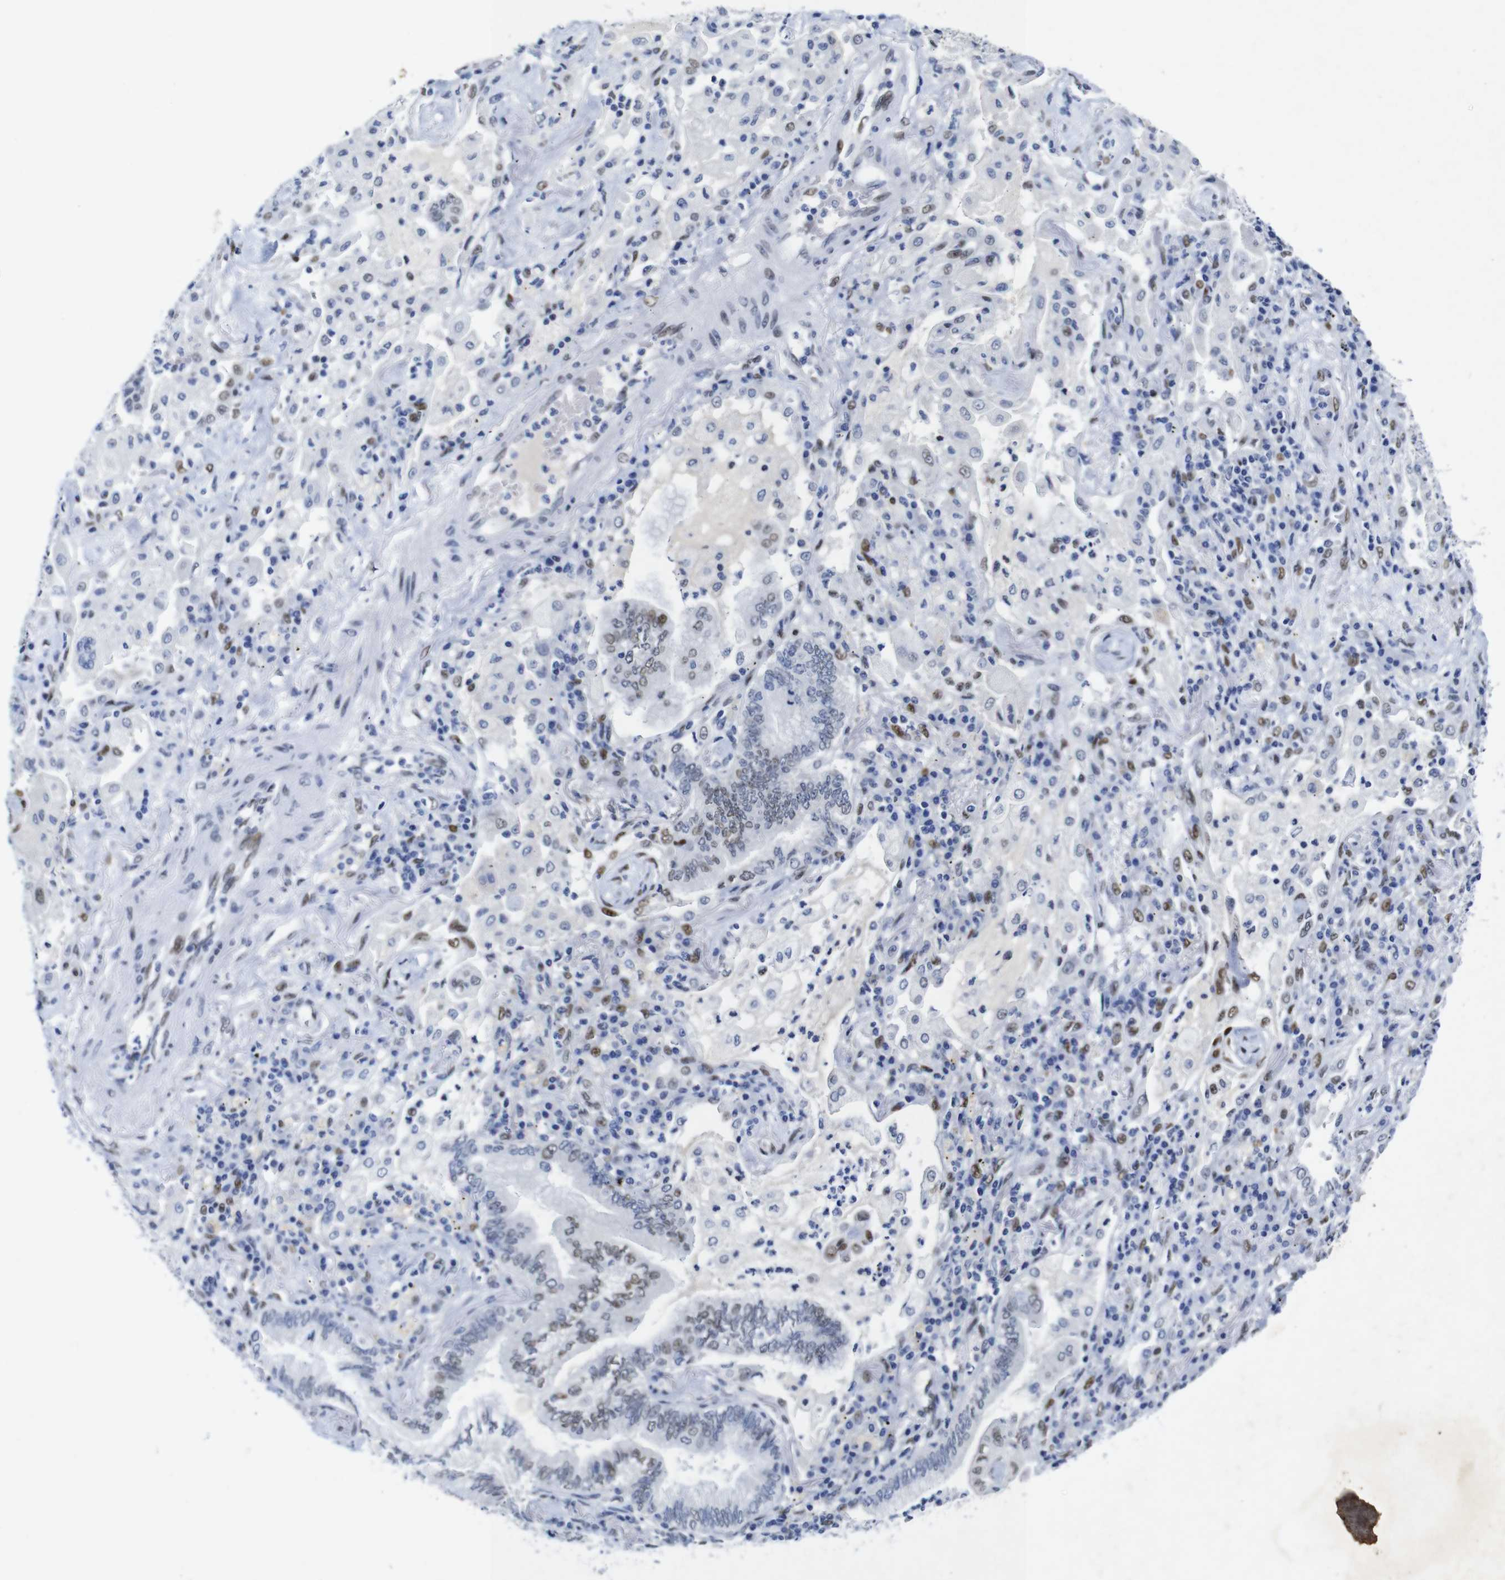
{"staining": {"intensity": "weak", "quantity": "<25%", "location": "nuclear"}, "tissue": "lung cancer", "cell_type": "Tumor cells", "image_type": "cancer", "snomed": [{"axis": "morphology", "description": "Normal tissue, NOS"}, {"axis": "morphology", "description": "Adenocarcinoma, NOS"}, {"axis": "topography", "description": "Bronchus"}, {"axis": "topography", "description": "Lung"}], "caption": "The histopathology image exhibits no significant expression in tumor cells of lung adenocarcinoma. Brightfield microscopy of IHC stained with DAB (3,3'-diaminobenzidine) (brown) and hematoxylin (blue), captured at high magnification.", "gene": "FOSL2", "patient": {"sex": "female", "age": 70}}